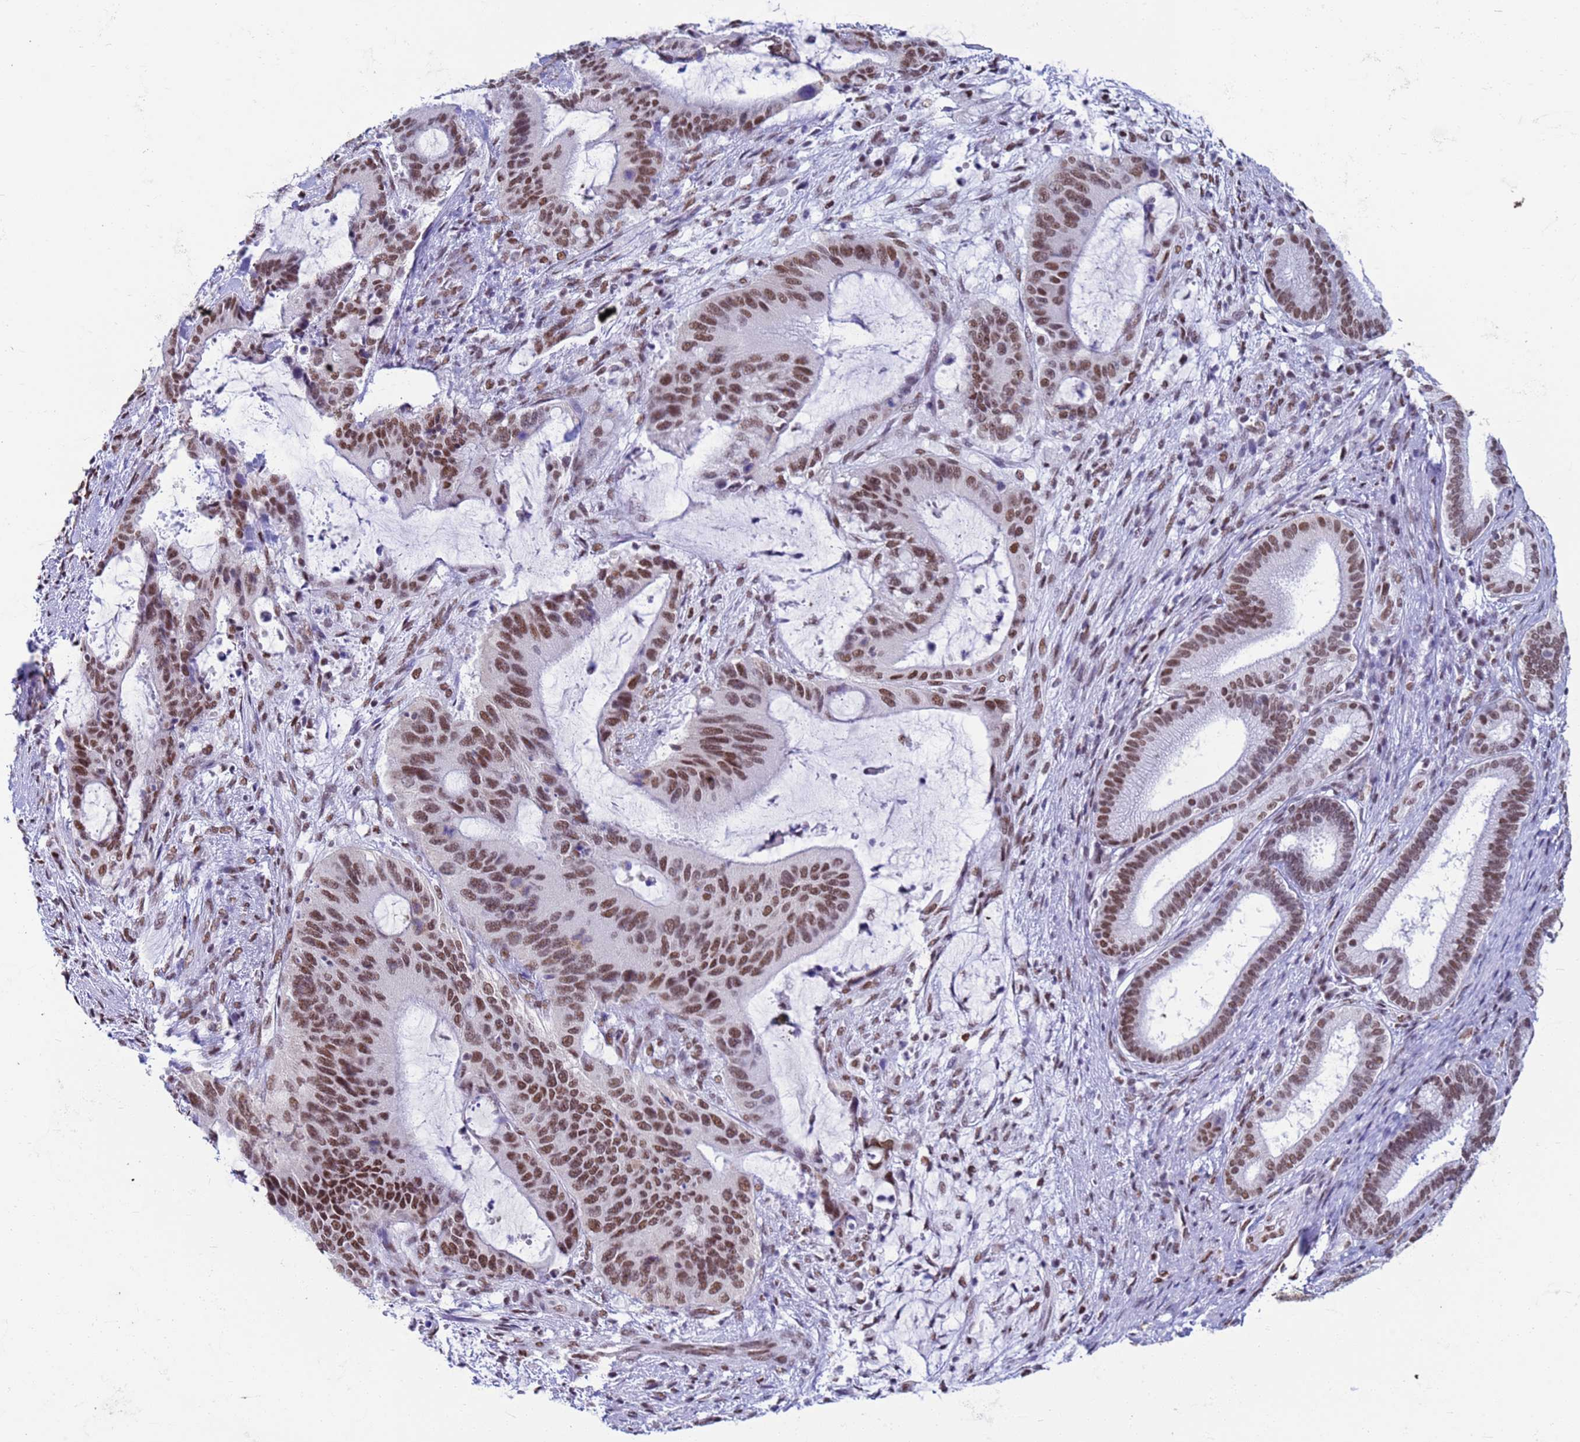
{"staining": {"intensity": "moderate", "quantity": ">75%", "location": "nuclear"}, "tissue": "liver cancer", "cell_type": "Tumor cells", "image_type": "cancer", "snomed": [{"axis": "morphology", "description": "Normal tissue, NOS"}, {"axis": "morphology", "description": "Cholangiocarcinoma"}, {"axis": "topography", "description": "Liver"}, {"axis": "topography", "description": "Peripheral nerve tissue"}], "caption": "Tumor cells reveal moderate nuclear positivity in approximately >75% of cells in cholangiocarcinoma (liver). (IHC, brightfield microscopy, high magnification).", "gene": "FAM170B", "patient": {"sex": "female", "age": 73}}